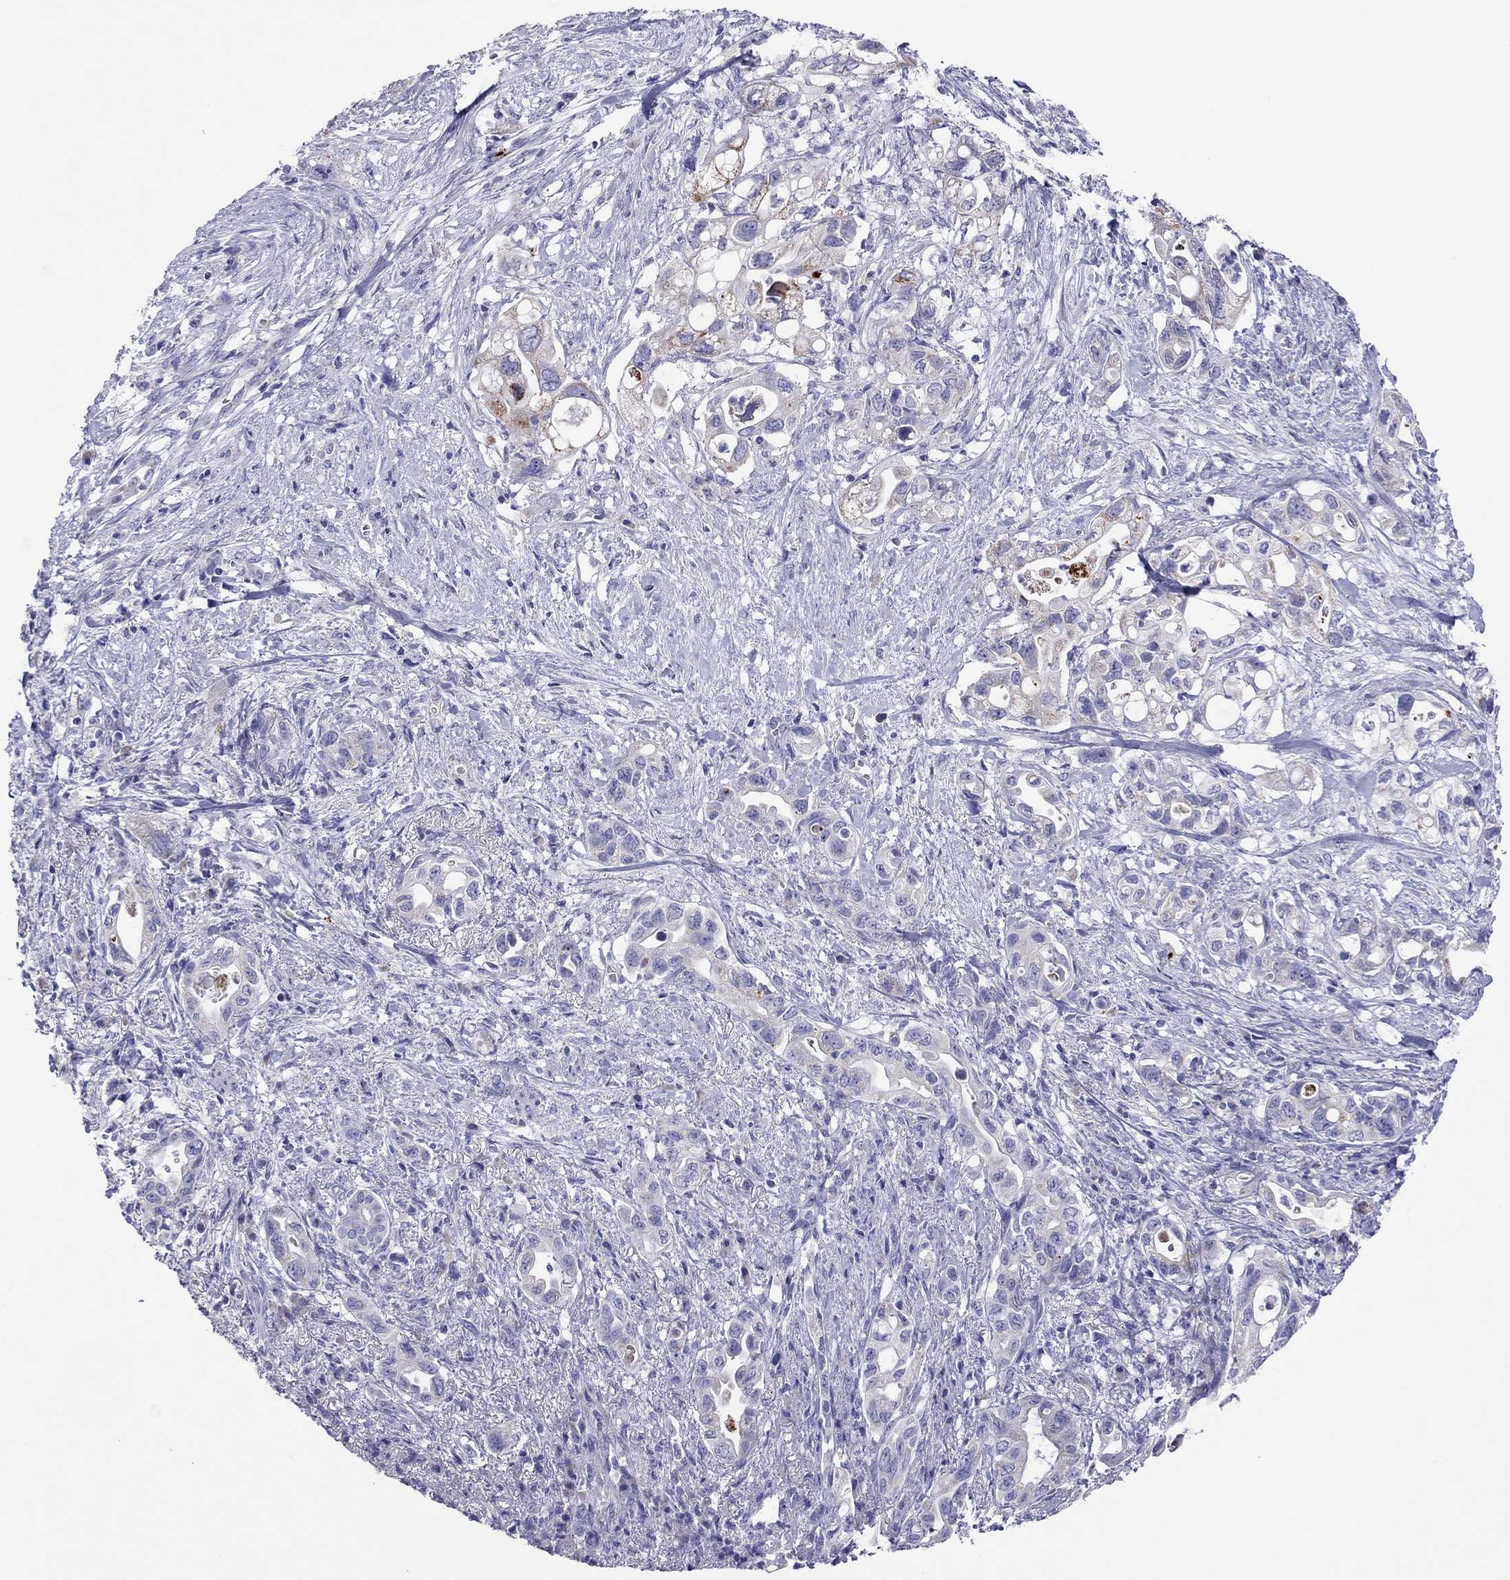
{"staining": {"intensity": "moderate", "quantity": "<25%", "location": "cytoplasmic/membranous"}, "tissue": "pancreatic cancer", "cell_type": "Tumor cells", "image_type": "cancer", "snomed": [{"axis": "morphology", "description": "Adenocarcinoma, NOS"}, {"axis": "topography", "description": "Pancreas"}], "caption": "DAB immunohistochemical staining of pancreatic adenocarcinoma displays moderate cytoplasmic/membranous protein staining in about <25% of tumor cells.", "gene": "COL9A1", "patient": {"sex": "female", "age": 72}}